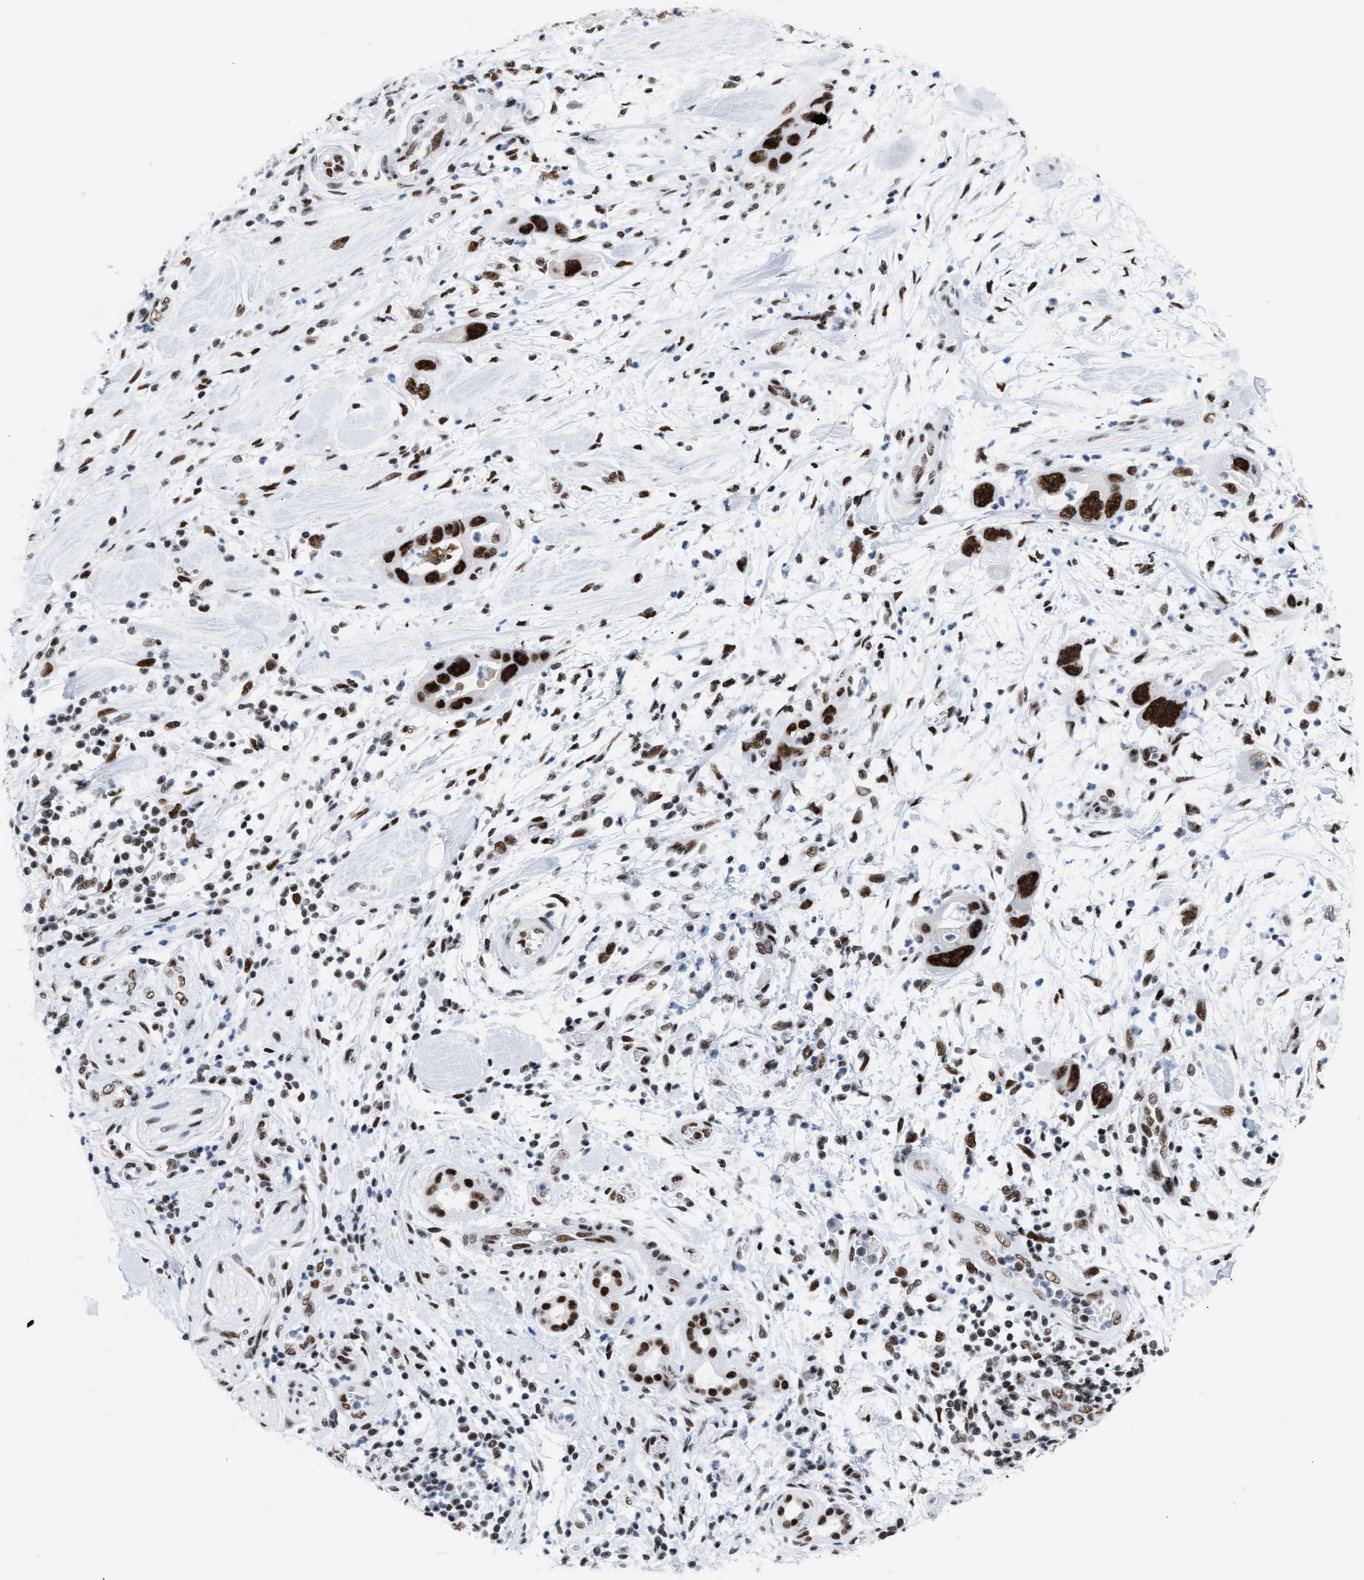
{"staining": {"intensity": "strong", "quantity": ">75%", "location": "nuclear"}, "tissue": "pancreatic cancer", "cell_type": "Tumor cells", "image_type": "cancer", "snomed": [{"axis": "morphology", "description": "Adenocarcinoma, NOS"}, {"axis": "topography", "description": "Pancreas"}], "caption": "There is high levels of strong nuclear staining in tumor cells of pancreatic cancer, as demonstrated by immunohistochemical staining (brown color).", "gene": "CCAR2", "patient": {"sex": "female", "age": 70}}